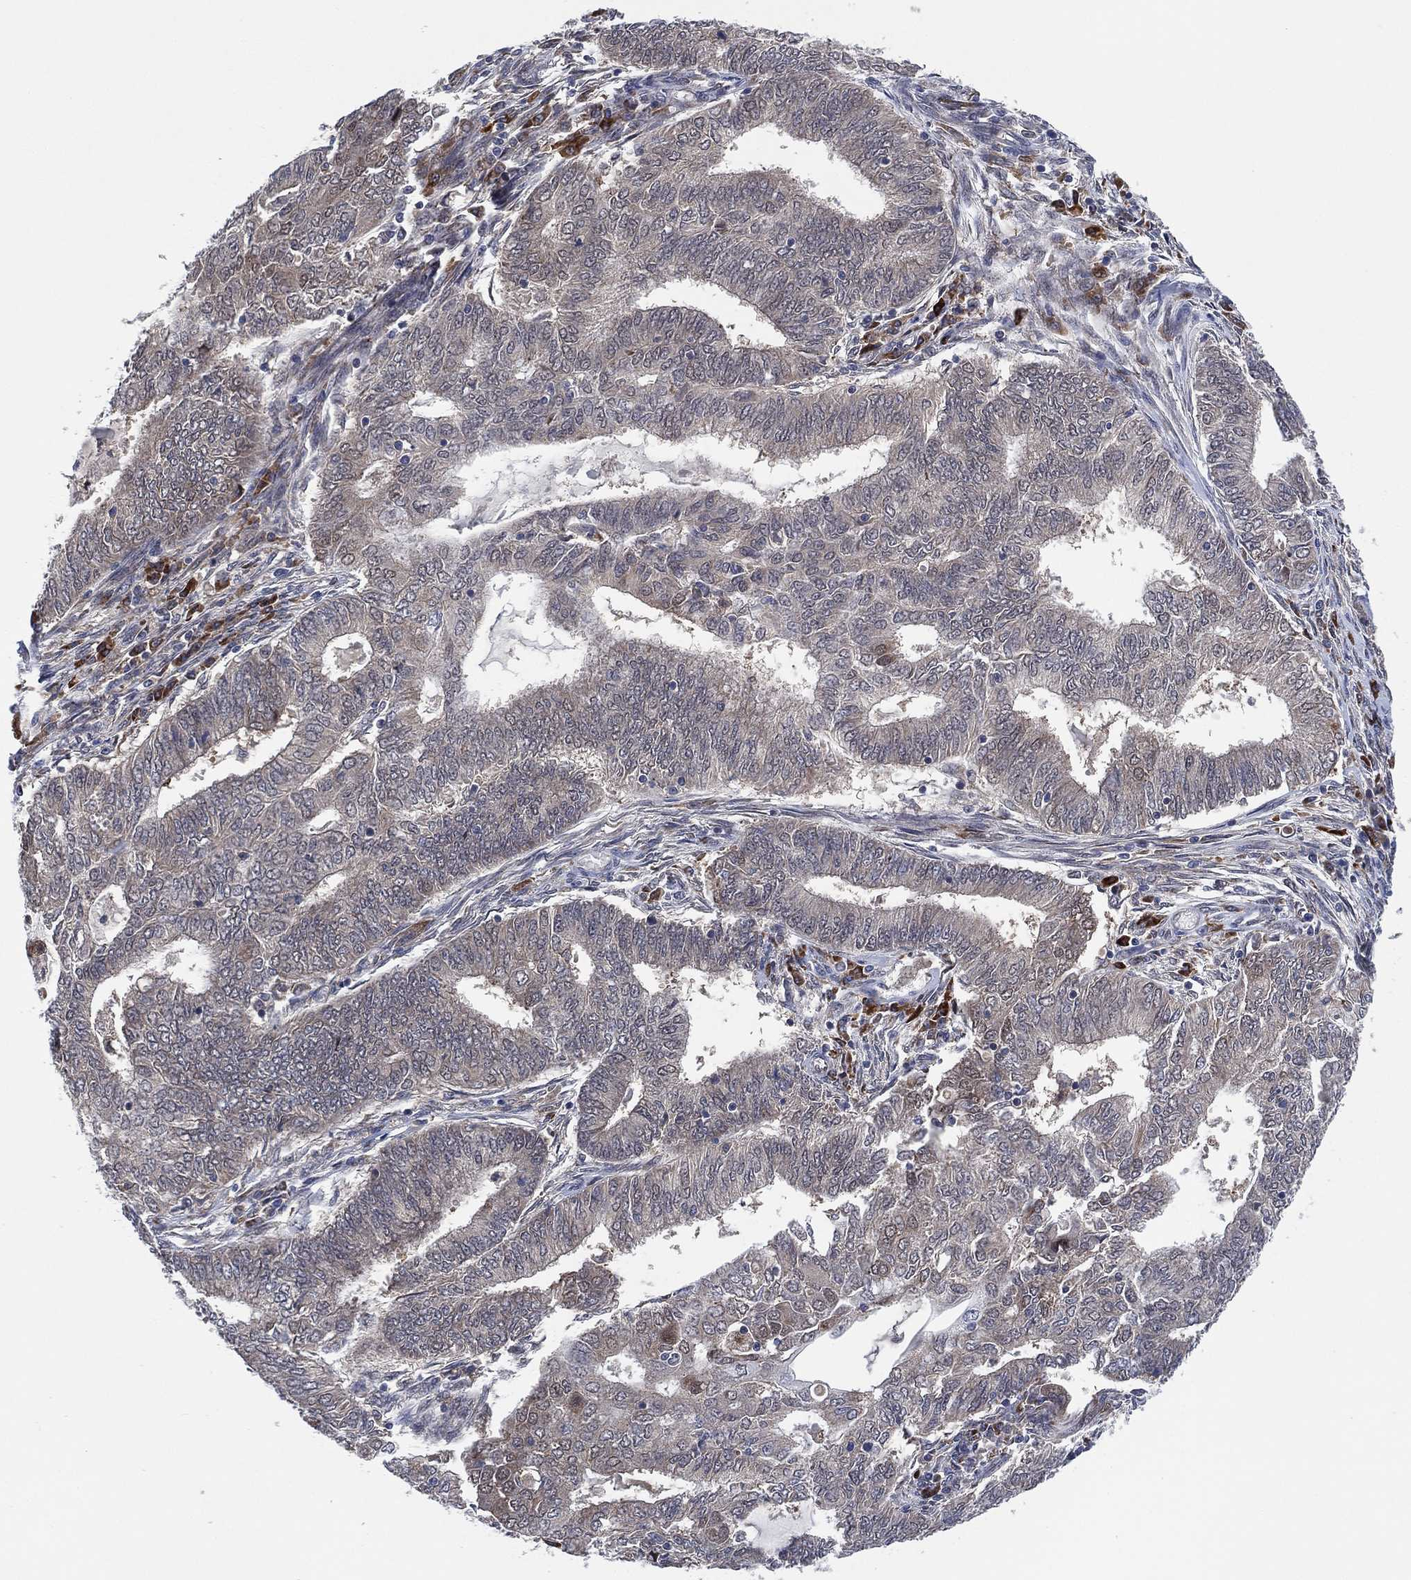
{"staining": {"intensity": "negative", "quantity": "none", "location": "none"}, "tissue": "endometrial cancer", "cell_type": "Tumor cells", "image_type": "cancer", "snomed": [{"axis": "morphology", "description": "Adenocarcinoma, NOS"}, {"axis": "topography", "description": "Endometrium"}], "caption": "This is a micrograph of IHC staining of endometrial cancer, which shows no positivity in tumor cells.", "gene": "FES", "patient": {"sex": "female", "age": 62}}